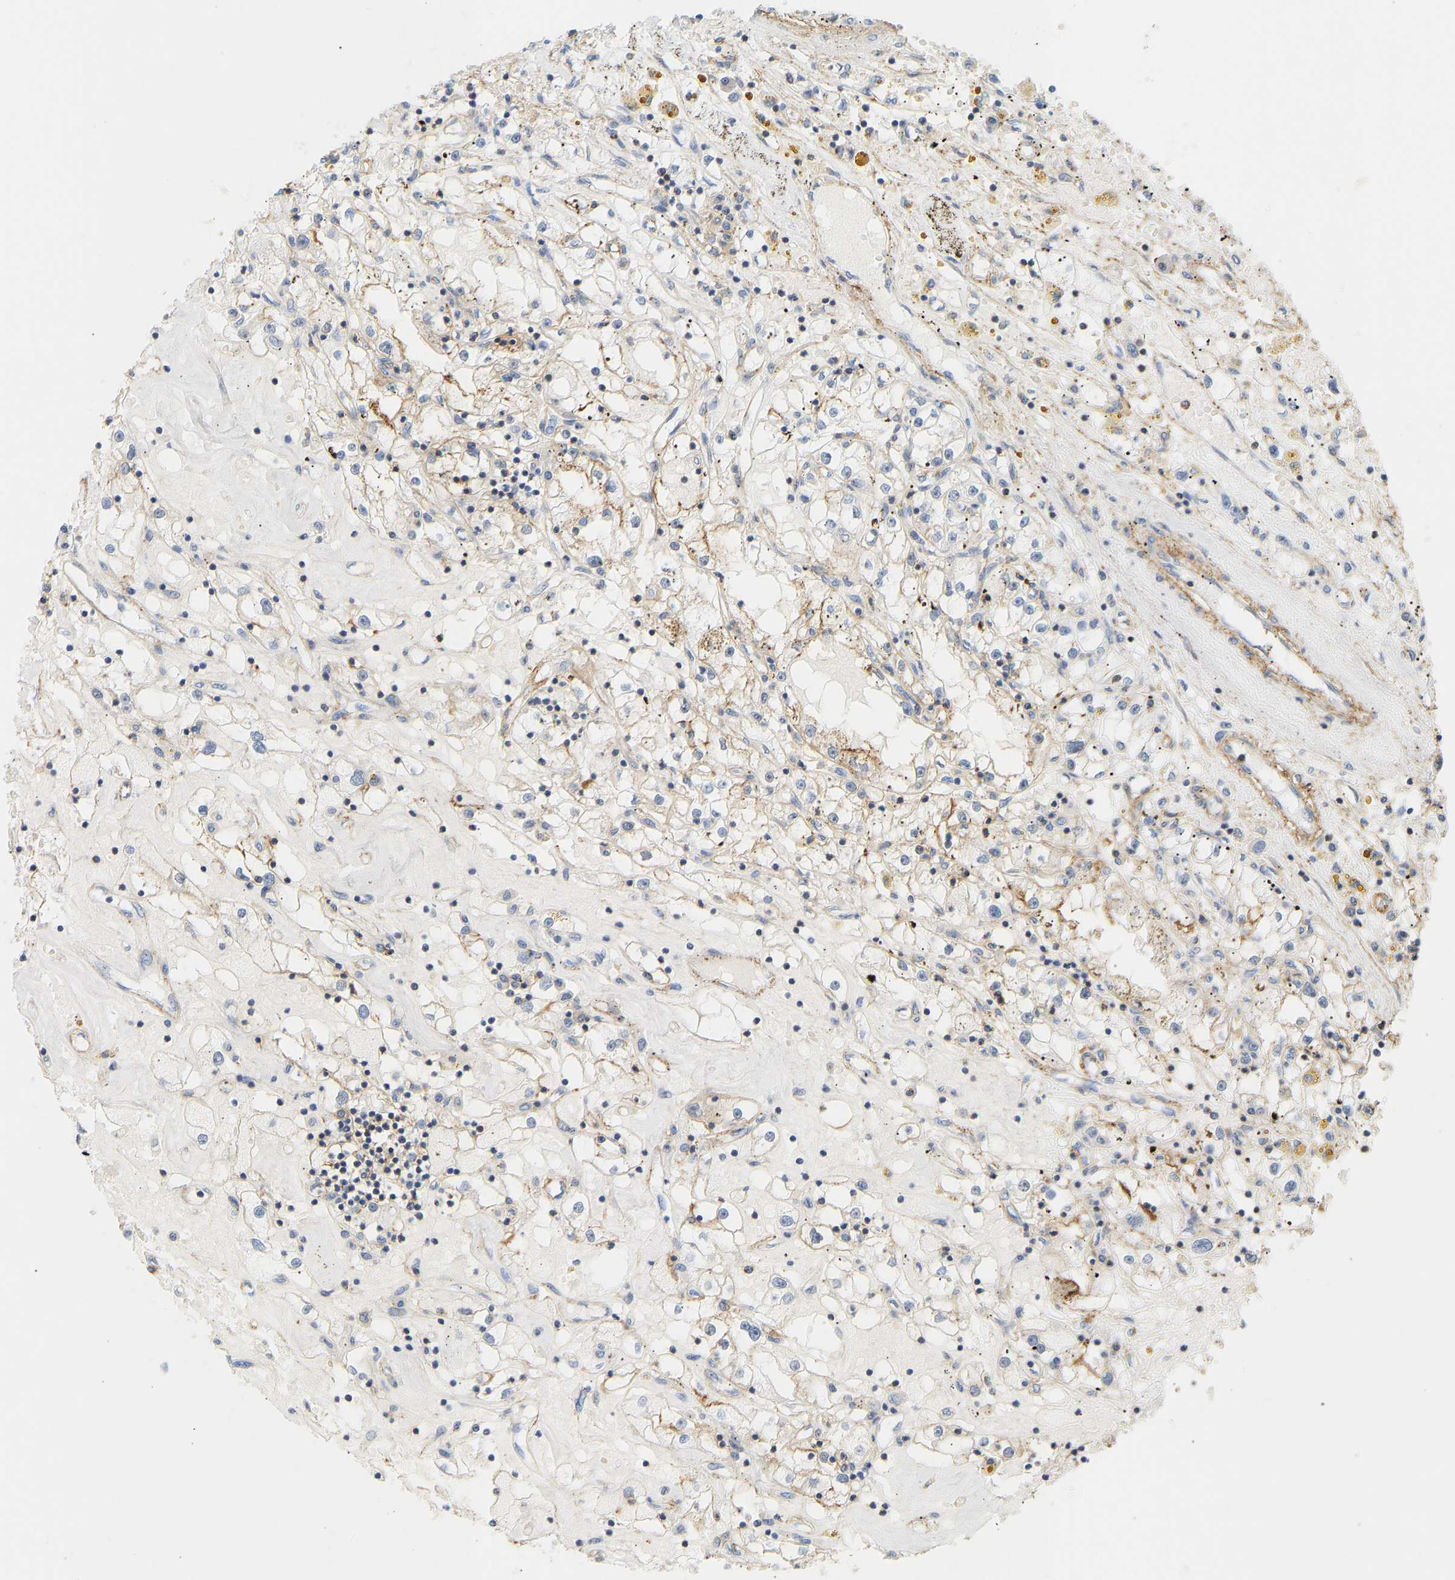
{"staining": {"intensity": "moderate", "quantity": "<25%", "location": "cytoplasmic/membranous"}, "tissue": "renal cancer", "cell_type": "Tumor cells", "image_type": "cancer", "snomed": [{"axis": "morphology", "description": "Adenocarcinoma, NOS"}, {"axis": "topography", "description": "Kidney"}], "caption": "Approximately <25% of tumor cells in human renal cancer display moderate cytoplasmic/membranous protein positivity as visualized by brown immunohistochemical staining.", "gene": "BVES", "patient": {"sex": "male", "age": 56}}